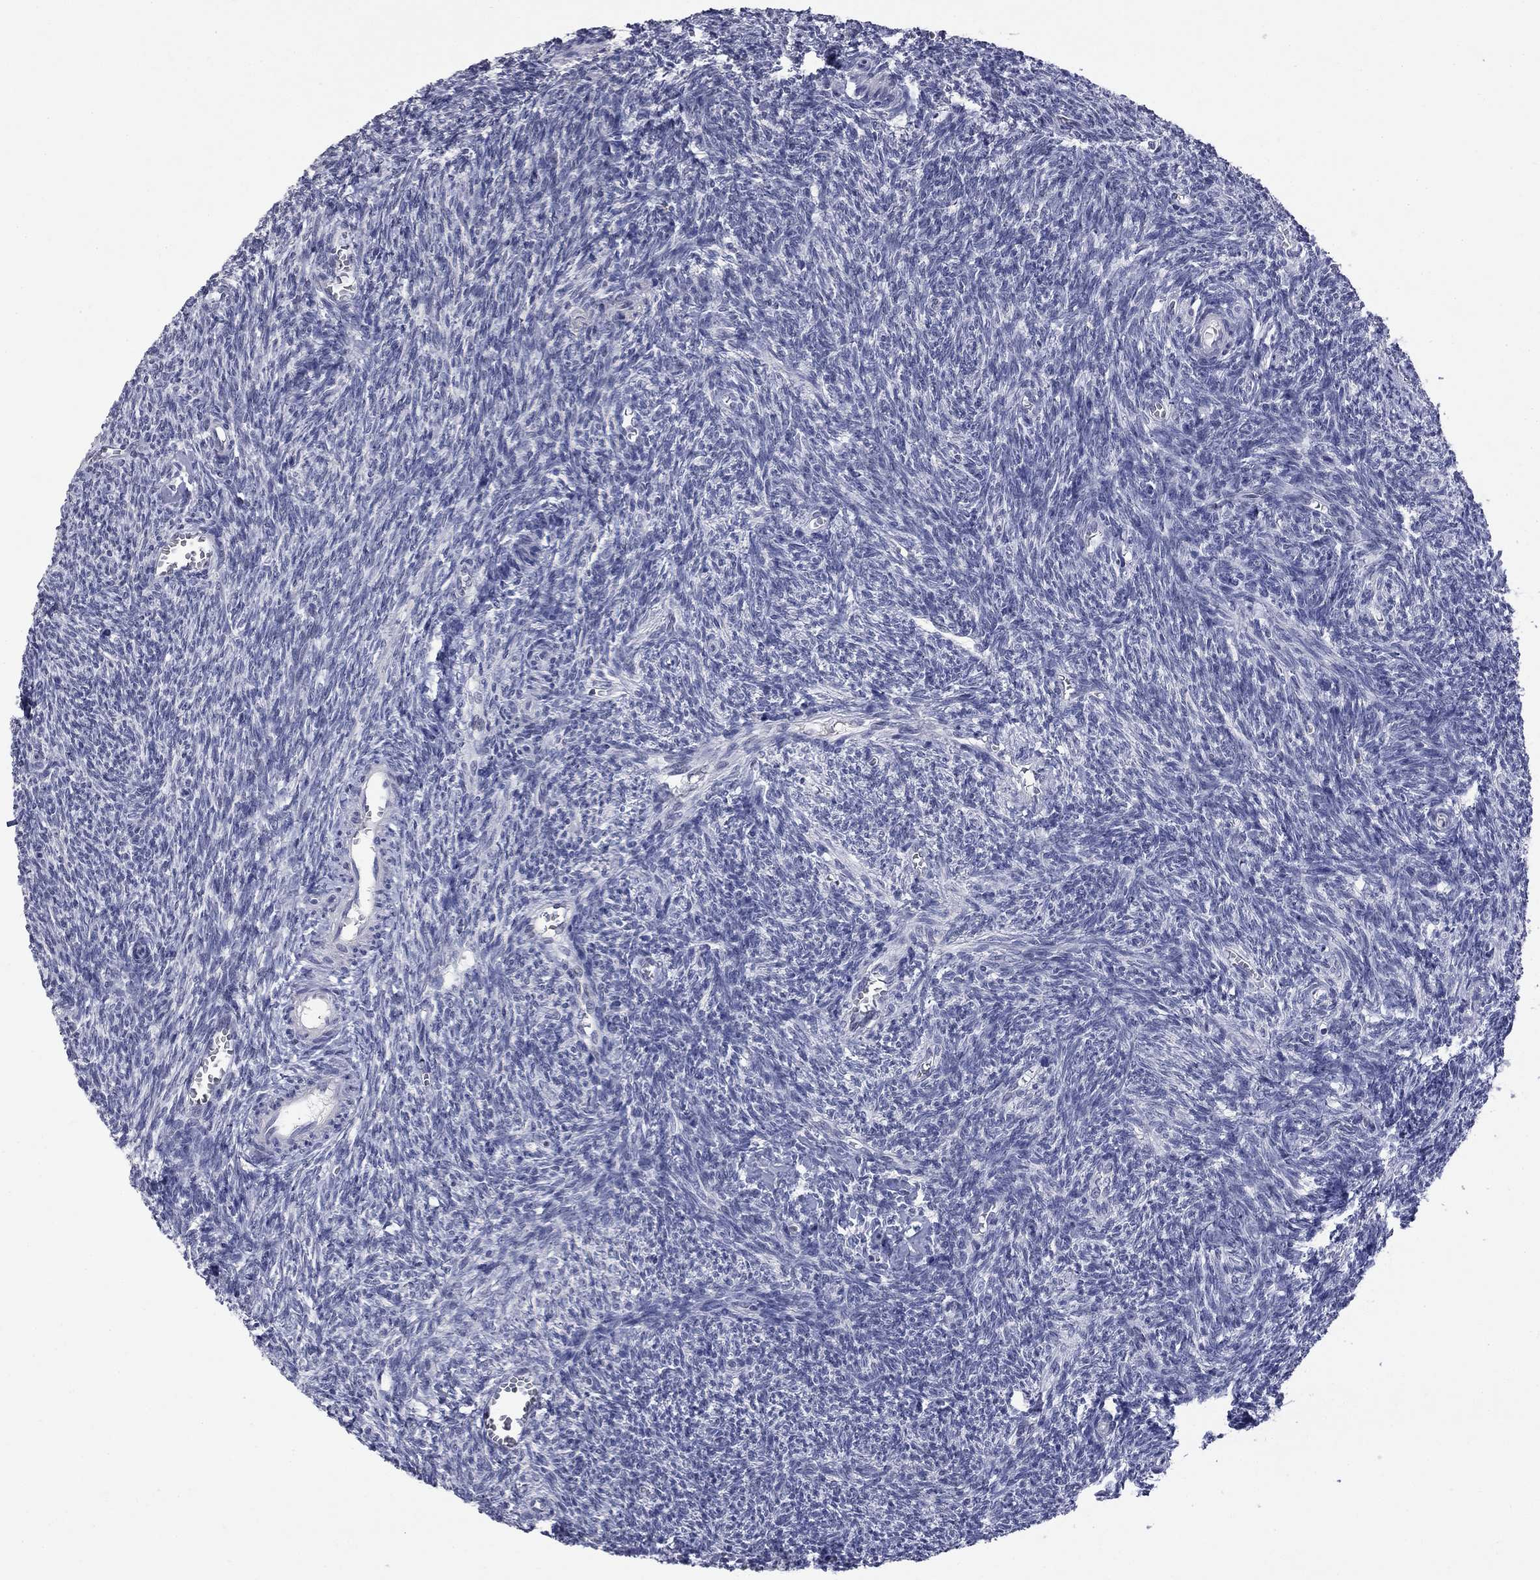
{"staining": {"intensity": "negative", "quantity": "none", "location": "none"}, "tissue": "ovary", "cell_type": "Follicle cells", "image_type": "normal", "snomed": [{"axis": "morphology", "description": "Normal tissue, NOS"}, {"axis": "topography", "description": "Ovary"}], "caption": "Photomicrograph shows no significant protein staining in follicle cells of unremarkable ovary.", "gene": "SLC51A", "patient": {"sex": "female", "age": 27}}